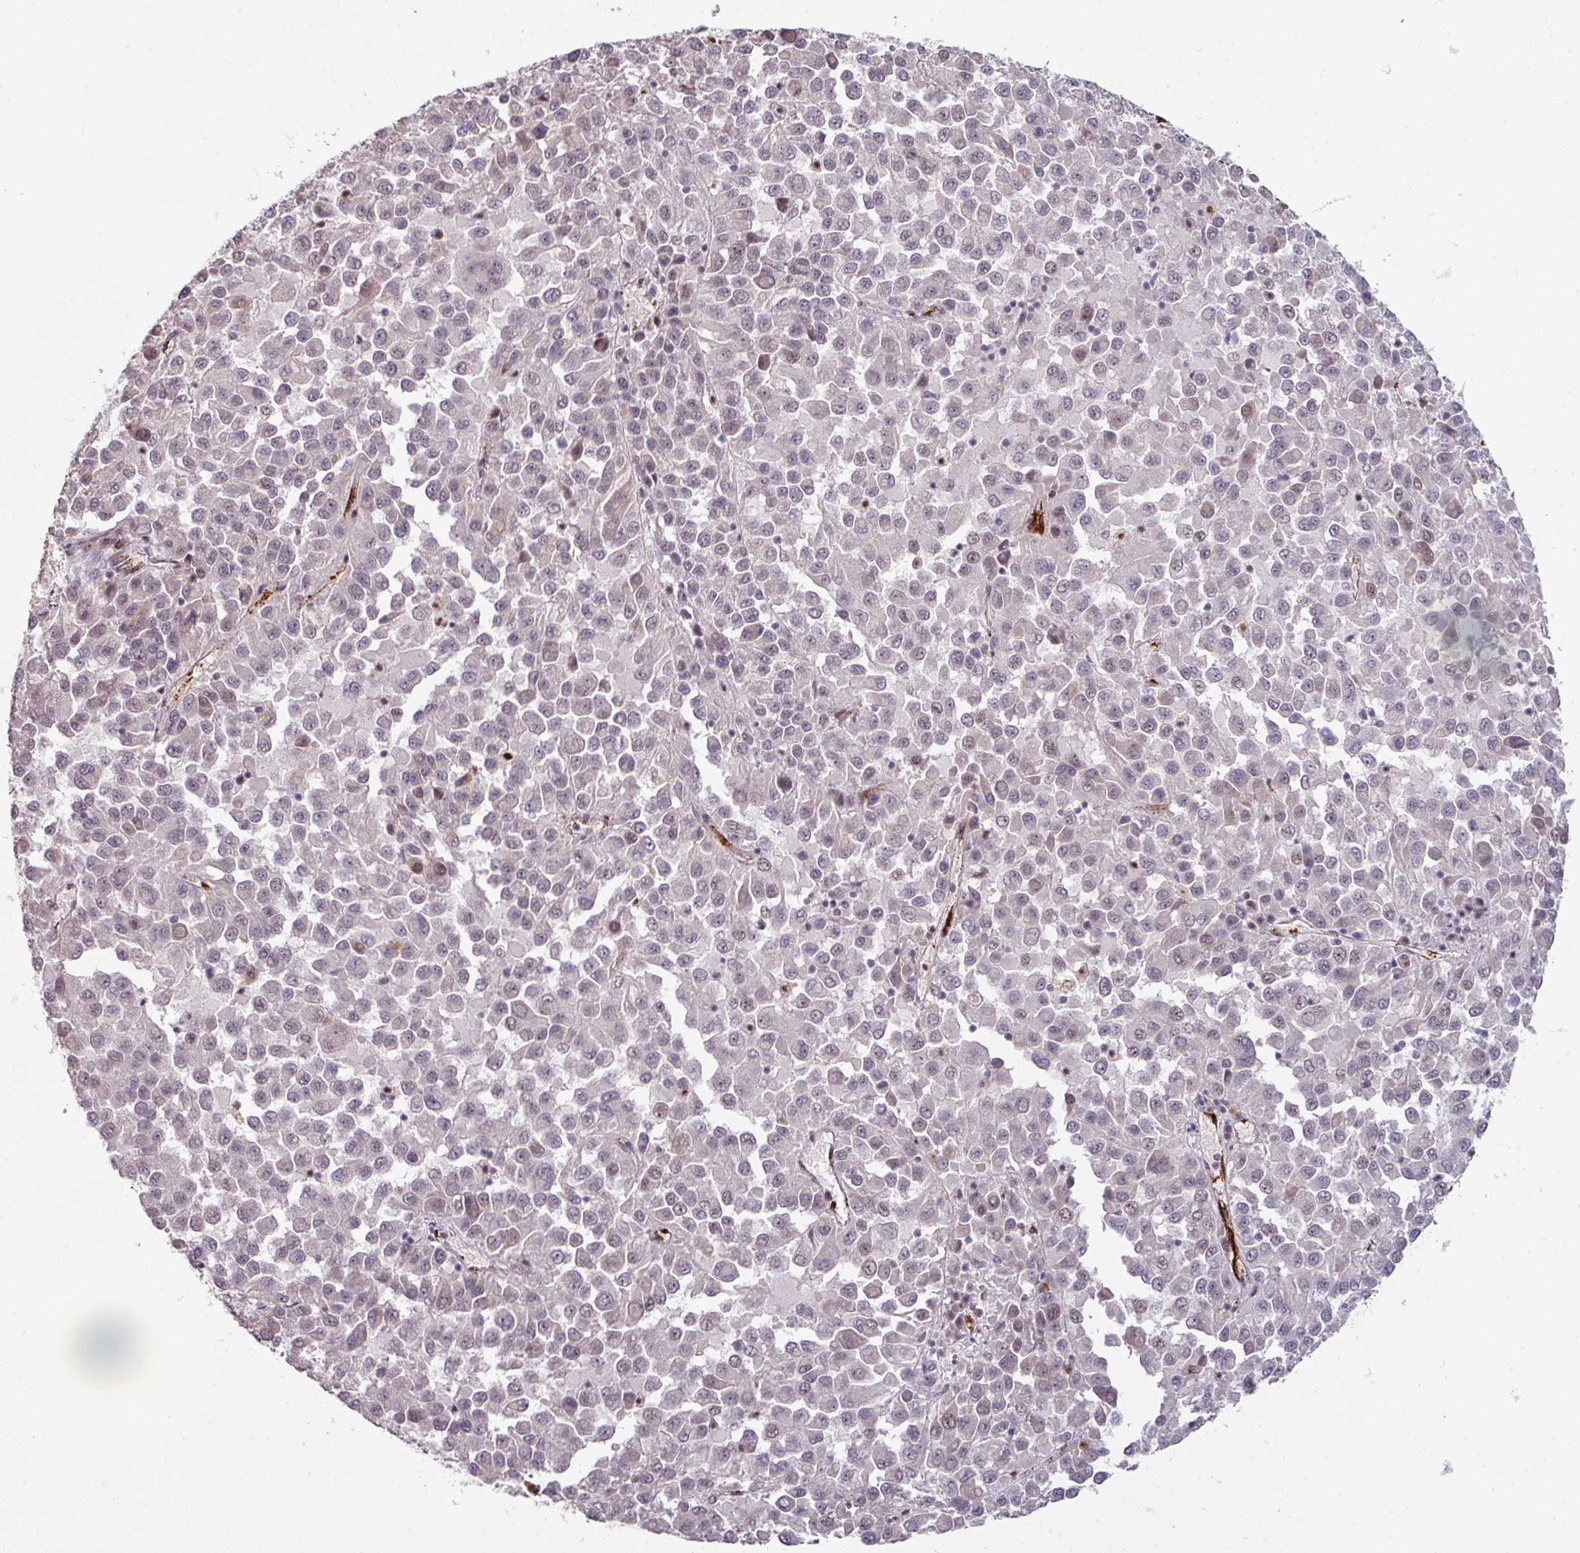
{"staining": {"intensity": "moderate", "quantity": "<25%", "location": "nuclear"}, "tissue": "melanoma", "cell_type": "Tumor cells", "image_type": "cancer", "snomed": [{"axis": "morphology", "description": "Malignant melanoma, Metastatic site"}, {"axis": "topography", "description": "Lung"}], "caption": "IHC (DAB (3,3'-diaminobenzidine)) staining of human melanoma displays moderate nuclear protein expression in about <25% of tumor cells.", "gene": "SIDT2", "patient": {"sex": "male", "age": 64}}